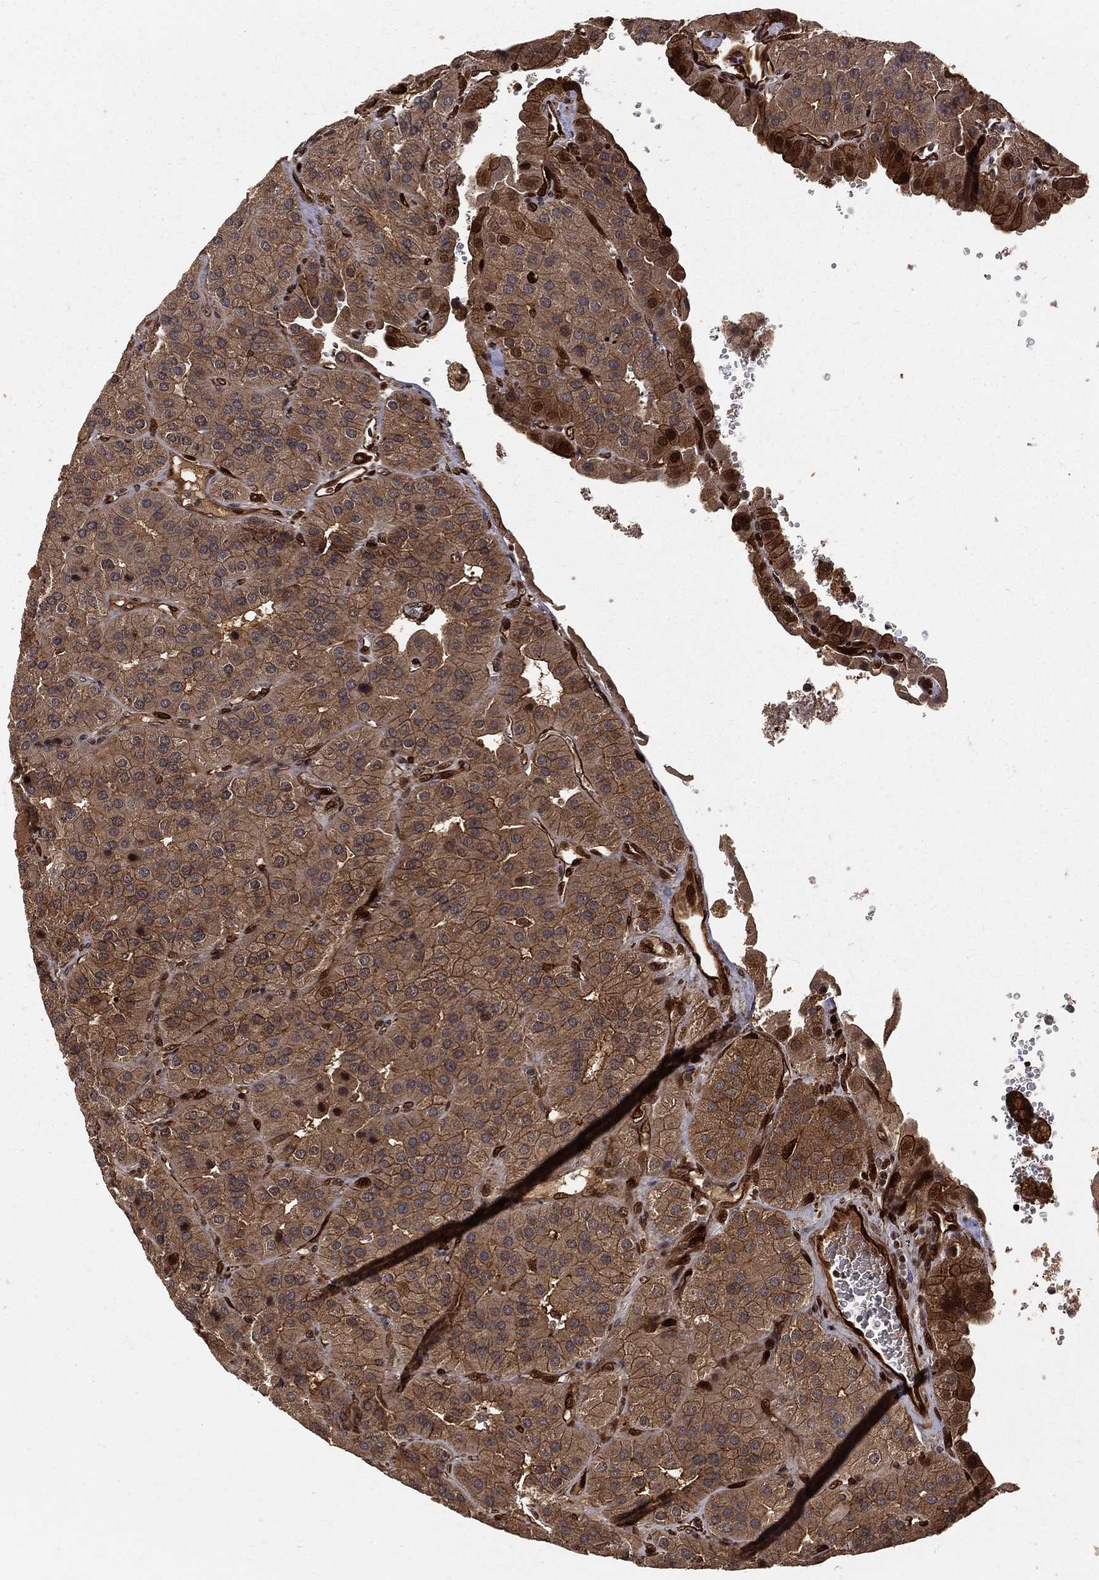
{"staining": {"intensity": "moderate", "quantity": ">75%", "location": "cytoplasmic/membranous"}, "tissue": "parathyroid gland", "cell_type": "Glandular cells", "image_type": "normal", "snomed": [{"axis": "morphology", "description": "Normal tissue, NOS"}, {"axis": "morphology", "description": "Adenoma, NOS"}, {"axis": "topography", "description": "Parathyroid gland"}], "caption": "High-power microscopy captured an immunohistochemistry (IHC) image of benign parathyroid gland, revealing moderate cytoplasmic/membranous staining in about >75% of glandular cells.", "gene": "MAPK1", "patient": {"sex": "female", "age": 86}}